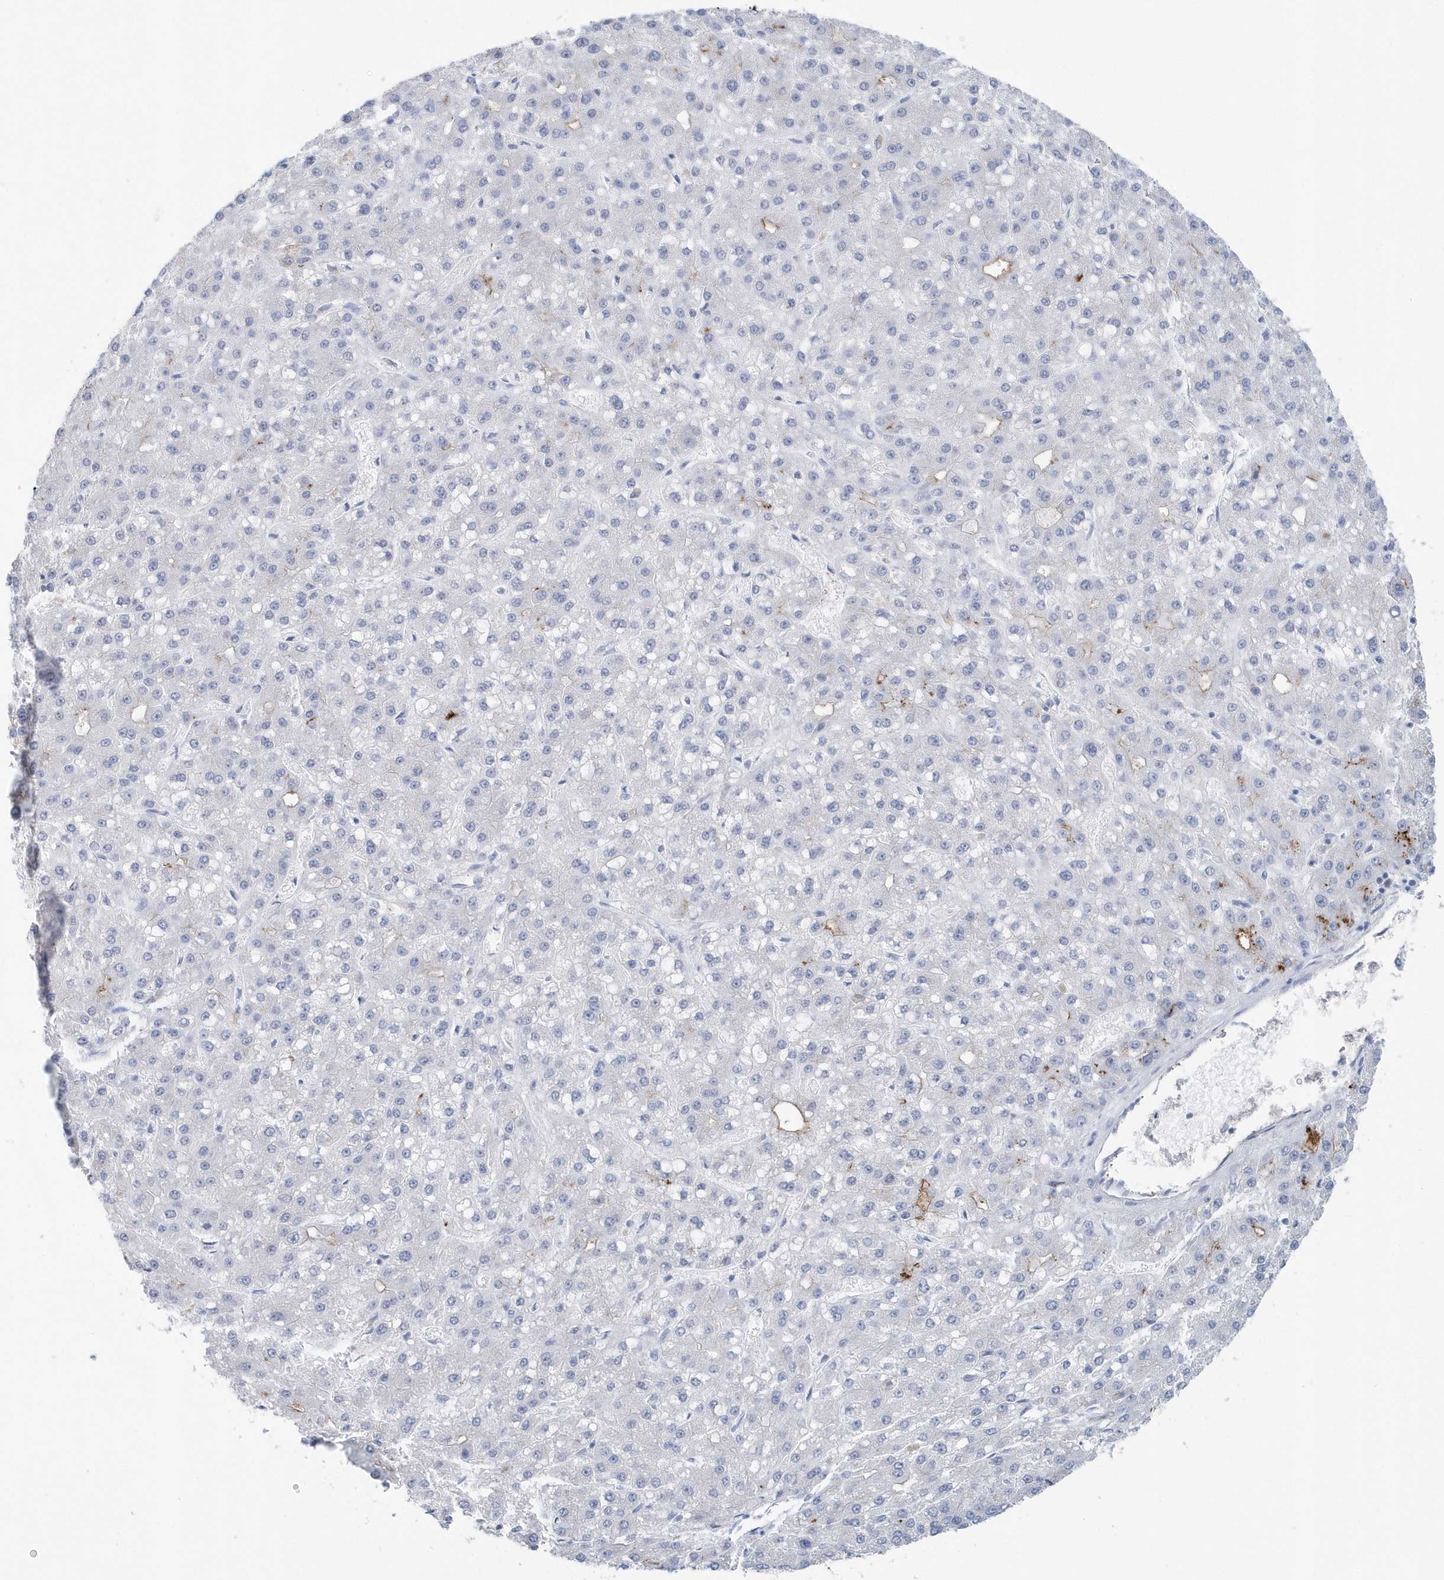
{"staining": {"intensity": "negative", "quantity": "none", "location": "none"}, "tissue": "liver cancer", "cell_type": "Tumor cells", "image_type": "cancer", "snomed": [{"axis": "morphology", "description": "Carcinoma, Hepatocellular, NOS"}, {"axis": "topography", "description": "Liver"}], "caption": "Tumor cells show no significant staining in liver cancer.", "gene": "JCHAIN", "patient": {"sex": "male", "age": 67}}